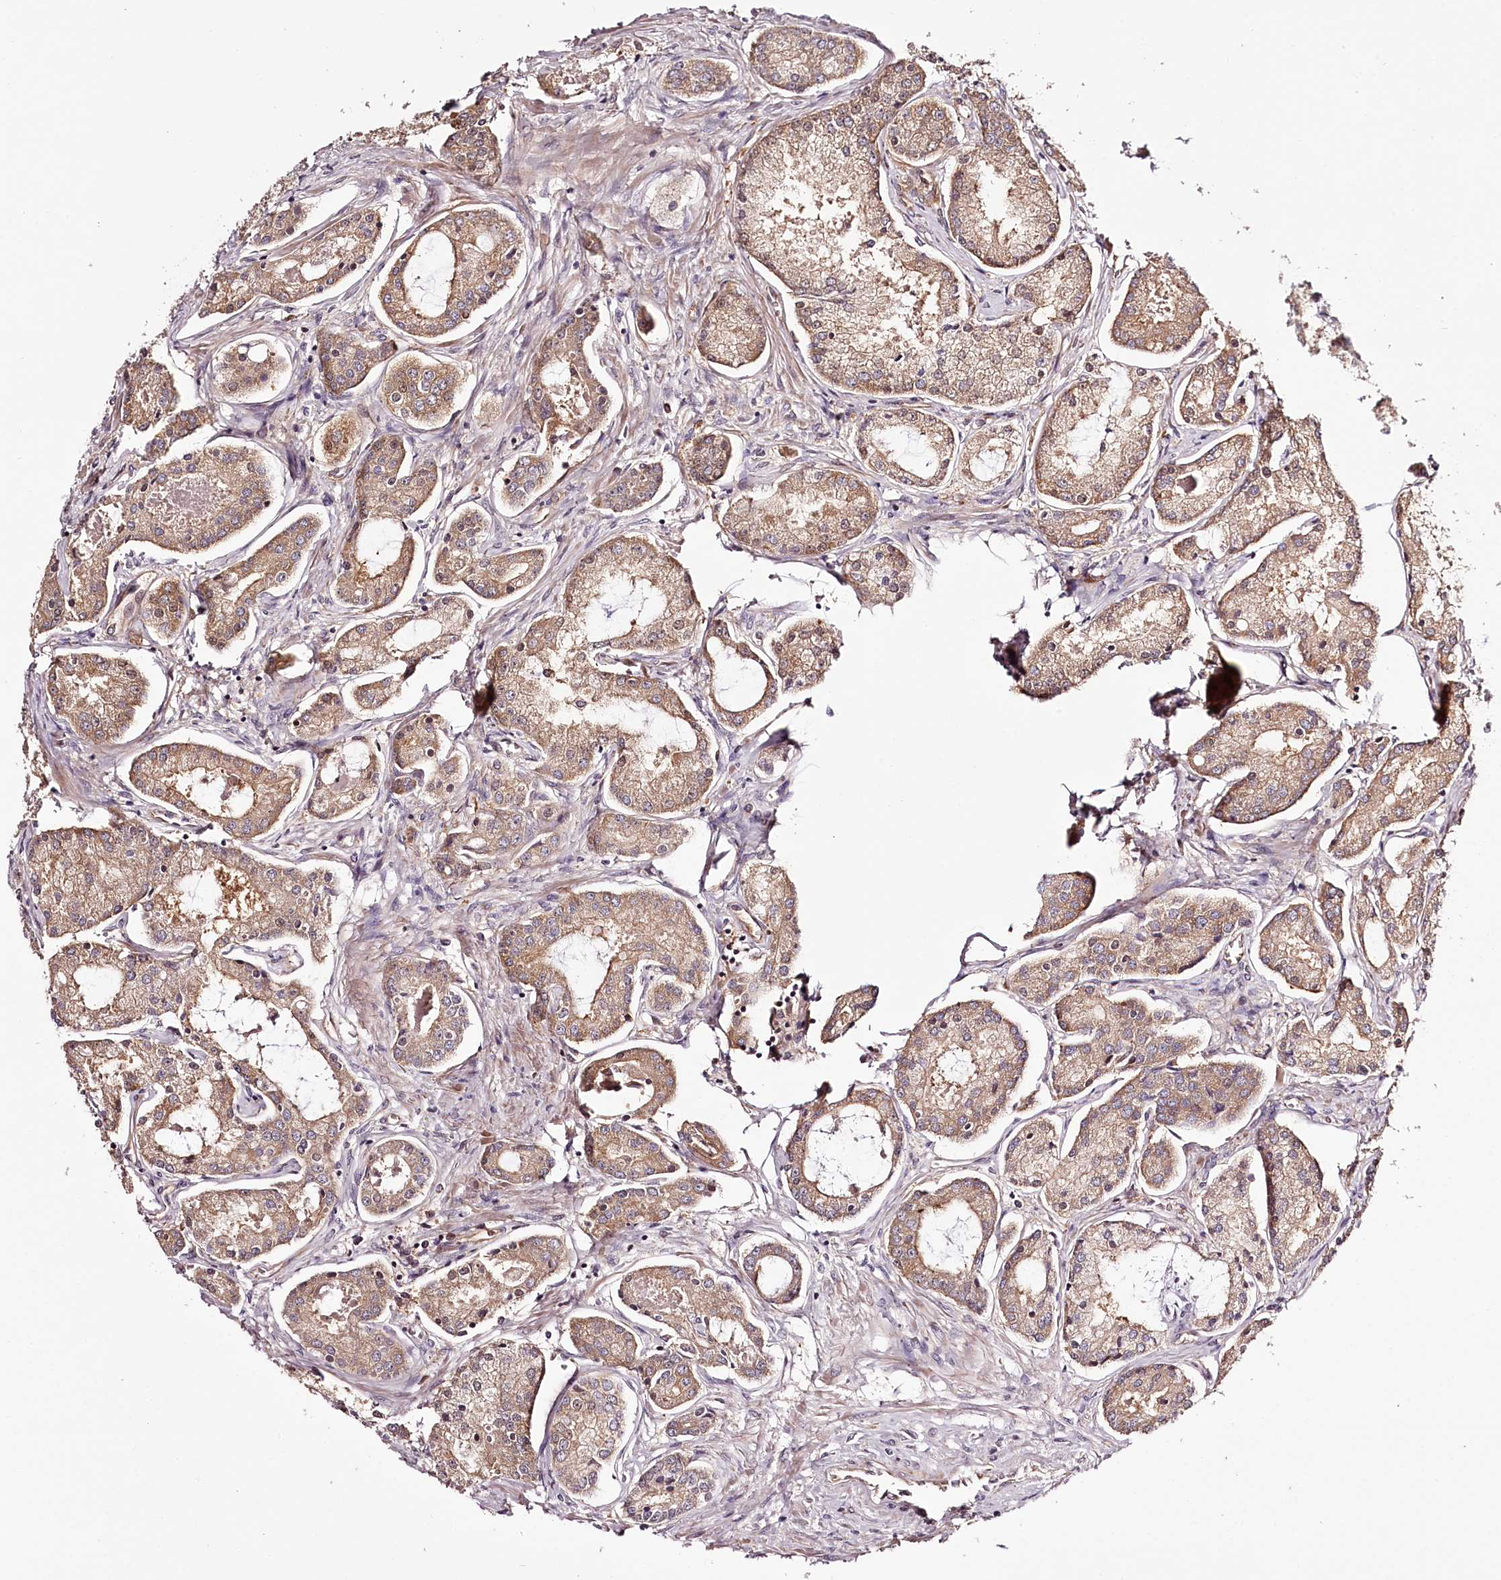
{"staining": {"intensity": "moderate", "quantity": ">75%", "location": "cytoplasmic/membranous"}, "tissue": "prostate cancer", "cell_type": "Tumor cells", "image_type": "cancer", "snomed": [{"axis": "morphology", "description": "Adenocarcinoma, Low grade"}, {"axis": "topography", "description": "Prostate"}], "caption": "Immunohistochemistry (DAB (3,3'-diaminobenzidine)) staining of prostate cancer (low-grade adenocarcinoma) exhibits moderate cytoplasmic/membranous protein expression in approximately >75% of tumor cells.", "gene": "TARS1", "patient": {"sex": "male", "age": 68}}